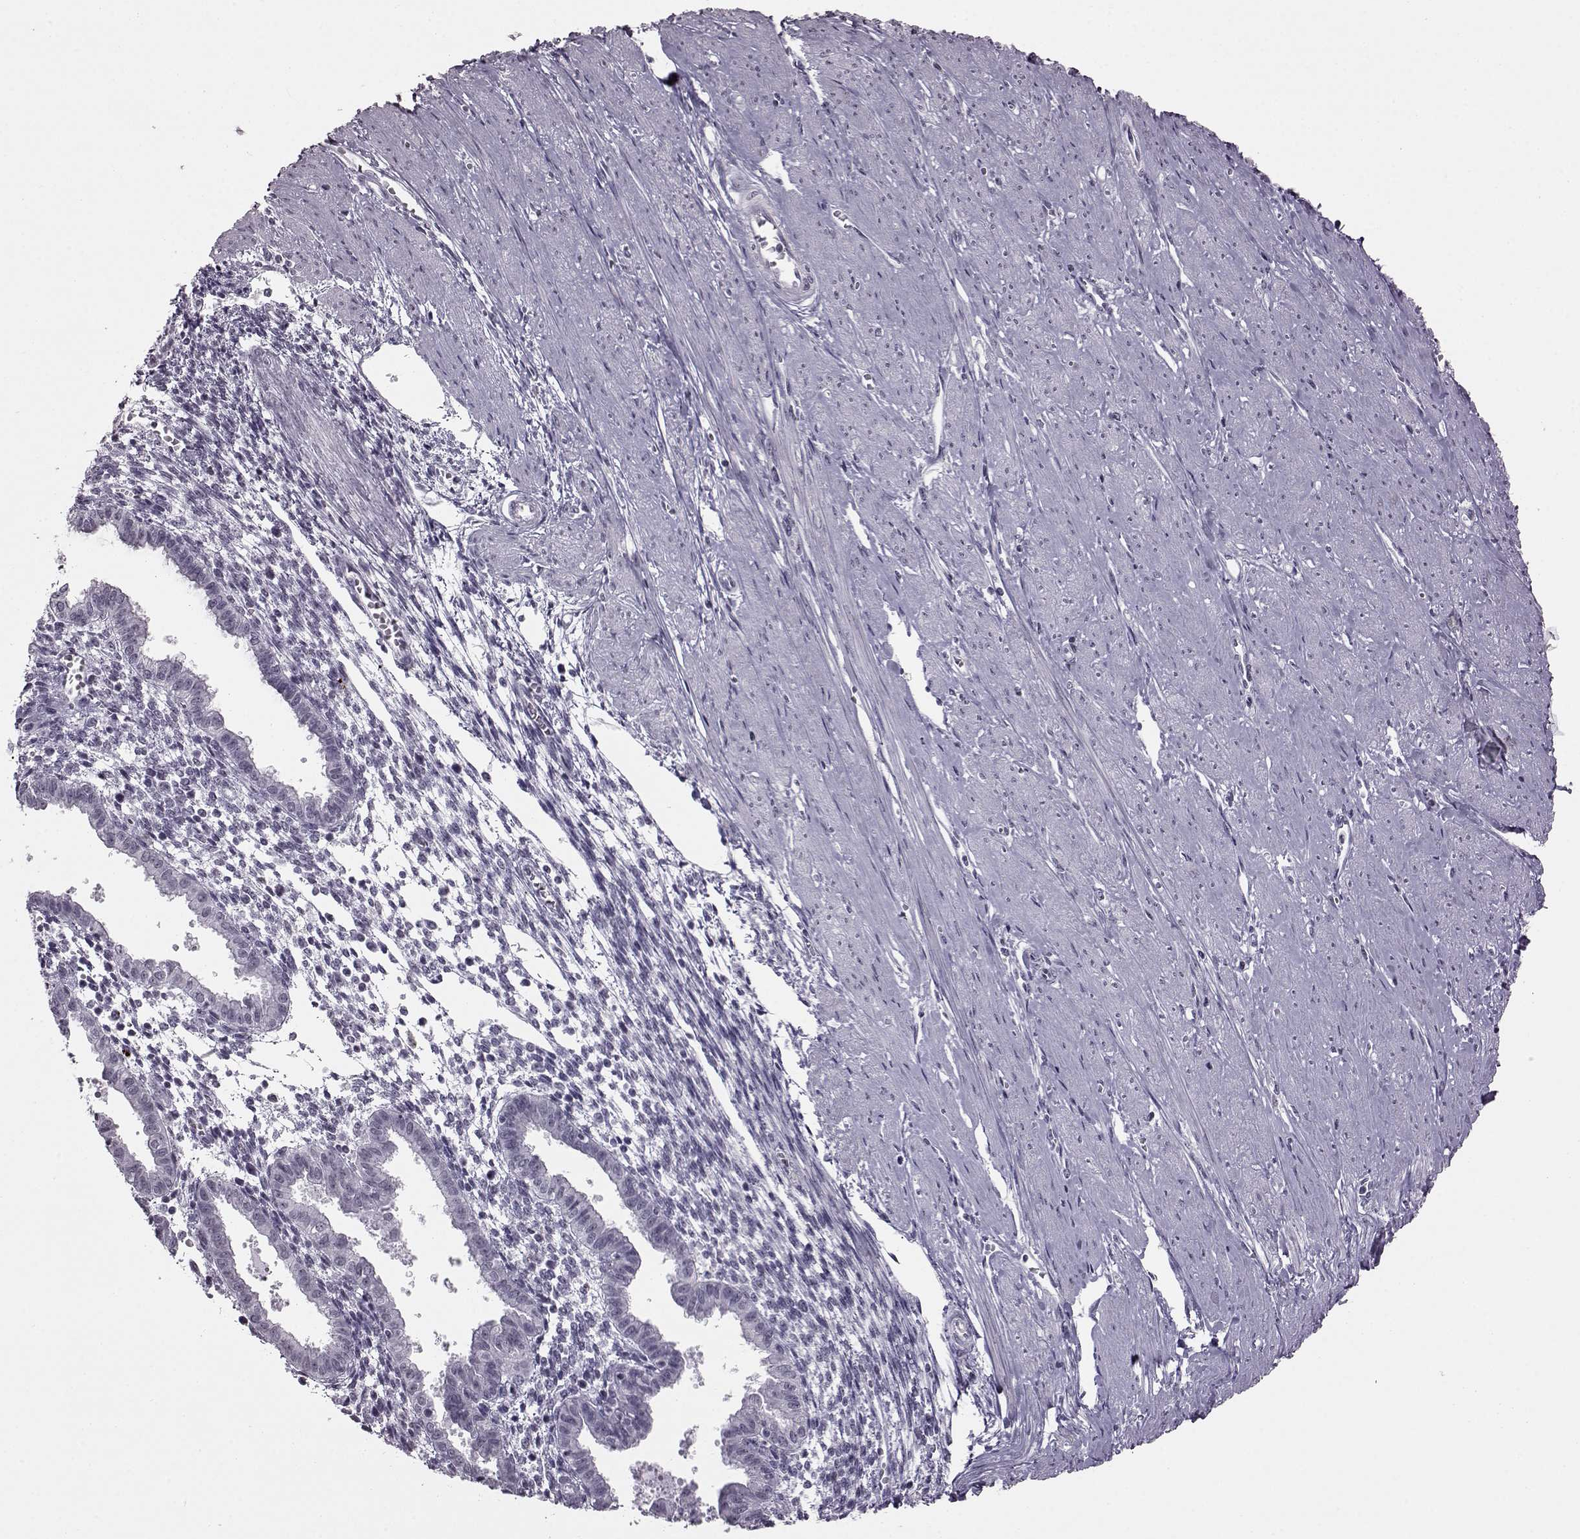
{"staining": {"intensity": "negative", "quantity": "none", "location": "none"}, "tissue": "endometrium", "cell_type": "Cells in endometrial stroma", "image_type": "normal", "snomed": [{"axis": "morphology", "description": "Normal tissue, NOS"}, {"axis": "topography", "description": "Endometrium"}], "caption": "High magnification brightfield microscopy of benign endometrium stained with DAB (3,3'-diaminobenzidine) (brown) and counterstained with hematoxylin (blue): cells in endometrial stroma show no significant positivity.", "gene": "ADGRG2", "patient": {"sex": "female", "age": 37}}